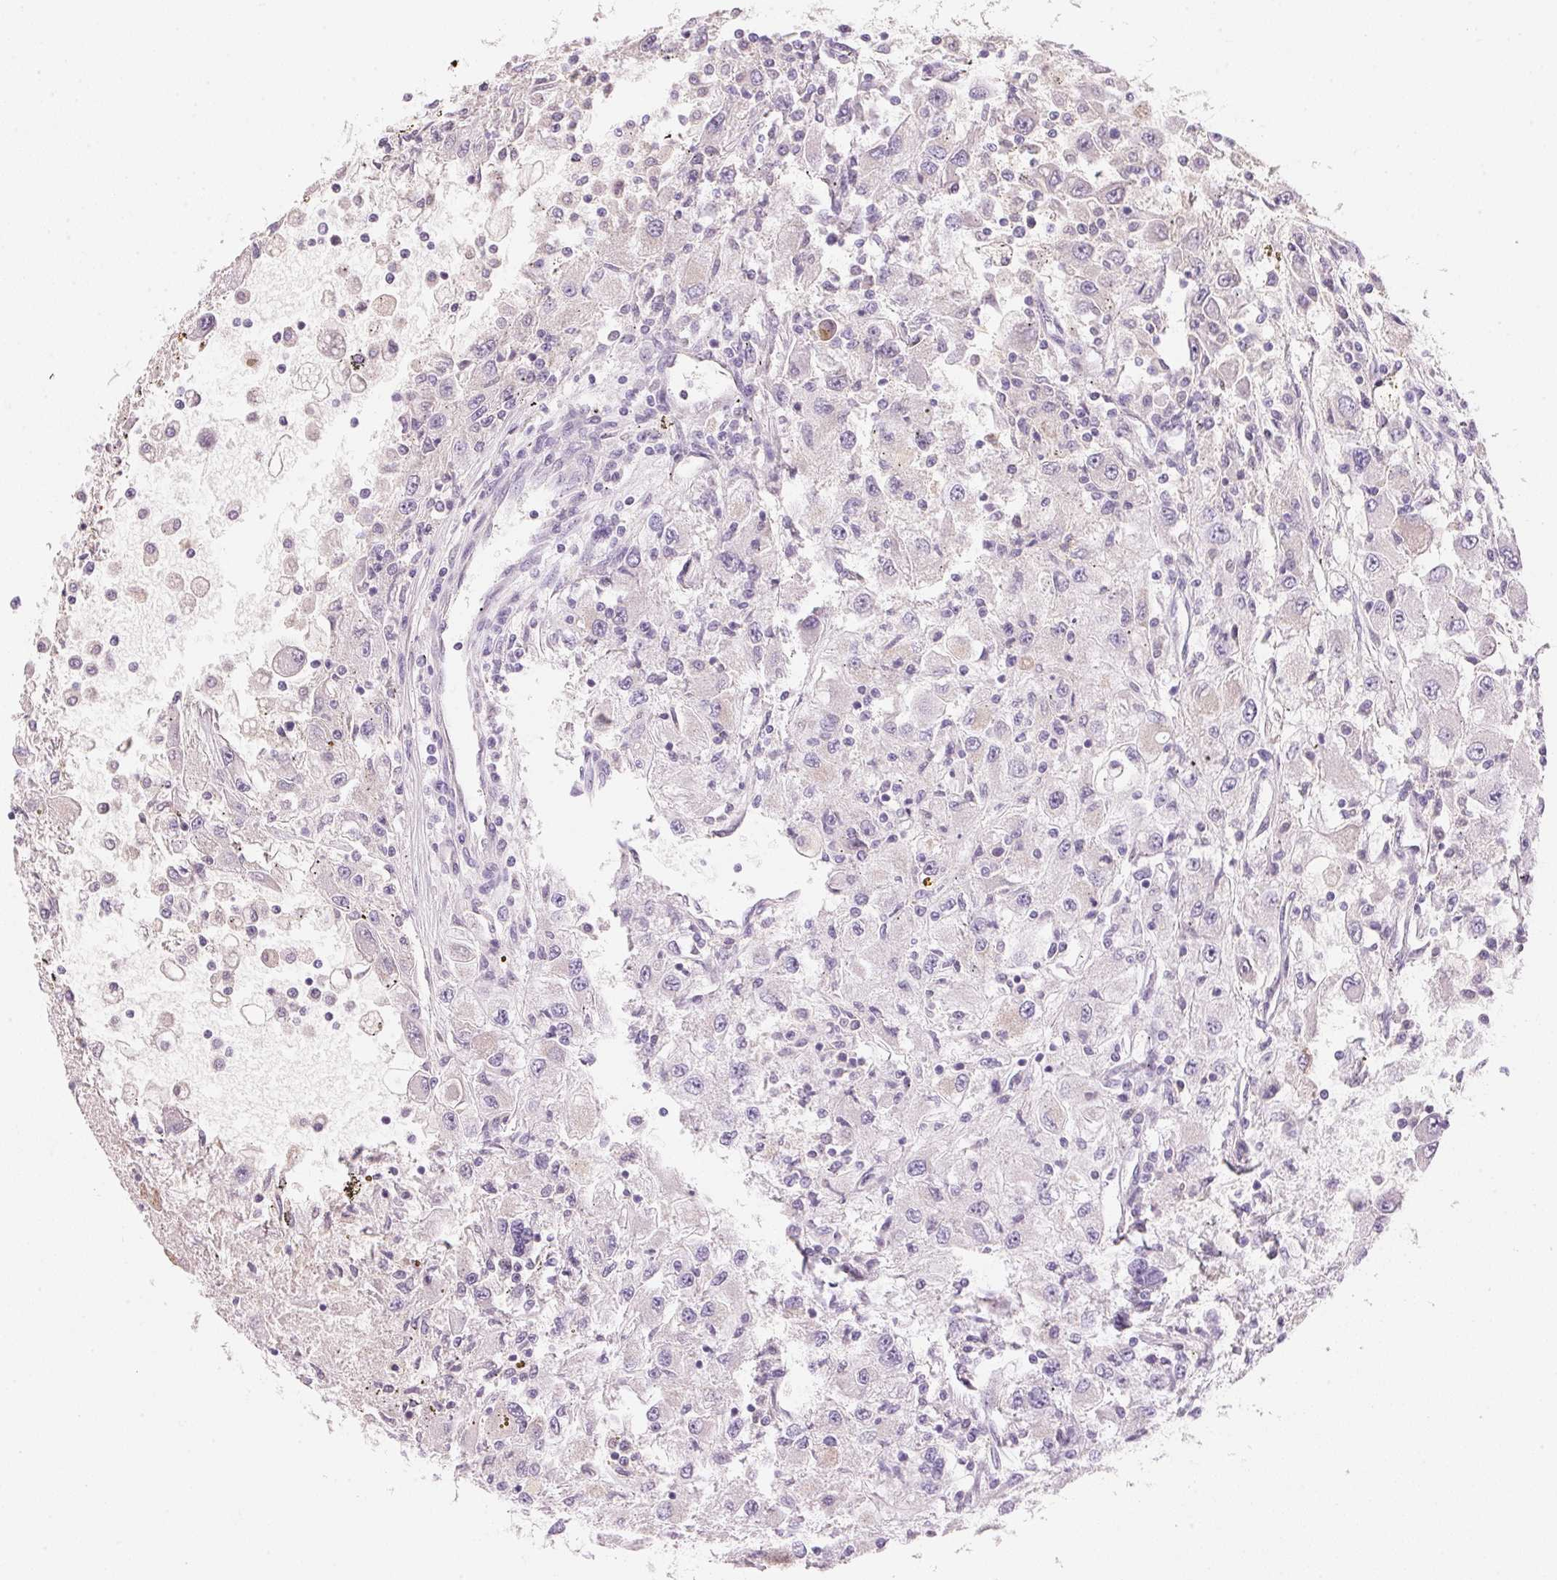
{"staining": {"intensity": "negative", "quantity": "none", "location": "none"}, "tissue": "renal cancer", "cell_type": "Tumor cells", "image_type": "cancer", "snomed": [{"axis": "morphology", "description": "Adenocarcinoma, NOS"}, {"axis": "topography", "description": "Kidney"}], "caption": "High magnification brightfield microscopy of renal adenocarcinoma stained with DAB (3,3'-diaminobenzidine) (brown) and counterstained with hematoxylin (blue): tumor cells show no significant positivity.", "gene": "CYP11B1", "patient": {"sex": "female", "age": 67}}